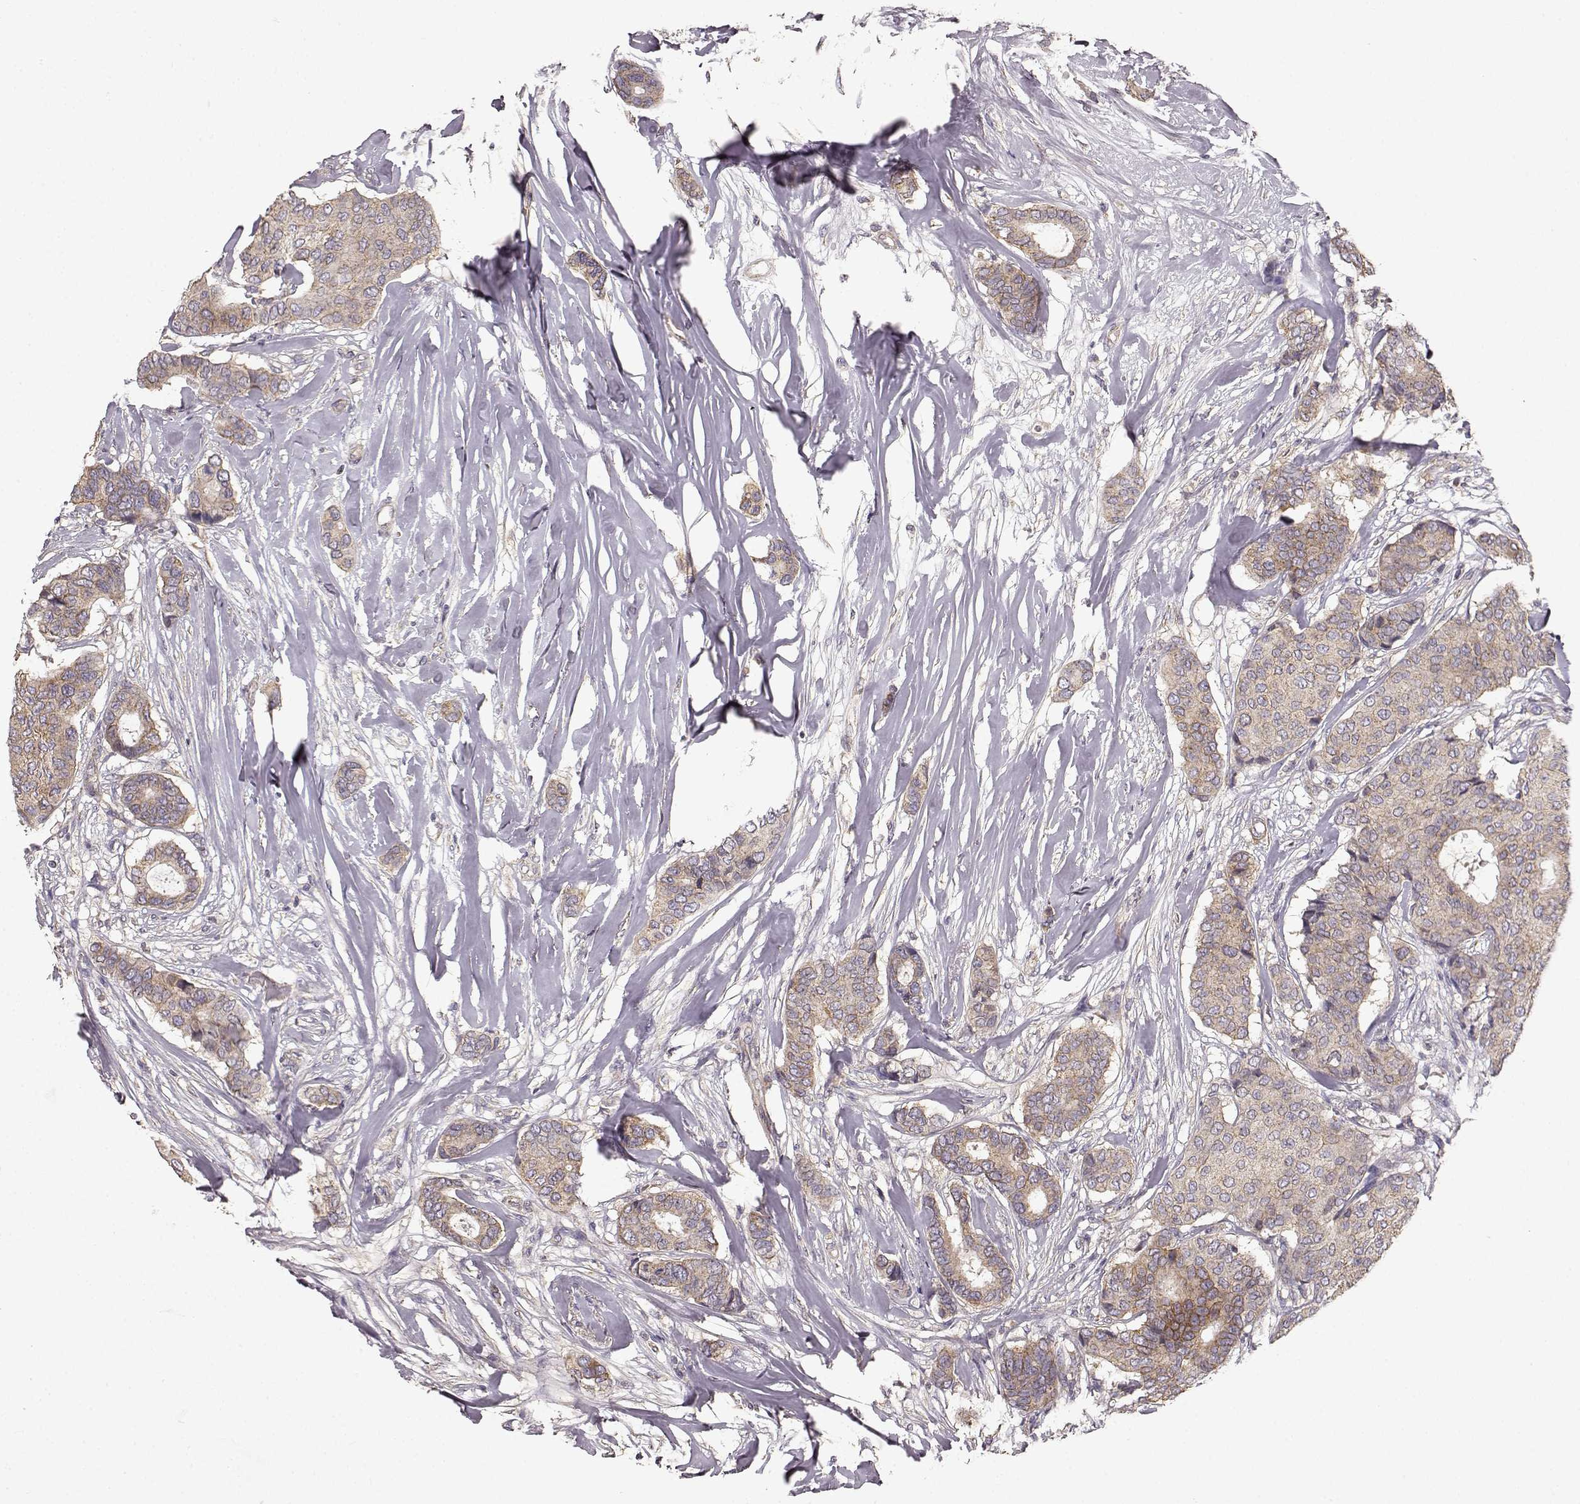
{"staining": {"intensity": "weak", "quantity": ">75%", "location": "cytoplasmic/membranous"}, "tissue": "breast cancer", "cell_type": "Tumor cells", "image_type": "cancer", "snomed": [{"axis": "morphology", "description": "Duct carcinoma"}, {"axis": "topography", "description": "Breast"}], "caption": "Breast invasive ductal carcinoma stained with immunohistochemistry (IHC) shows weak cytoplasmic/membranous staining in approximately >75% of tumor cells.", "gene": "ERBB3", "patient": {"sex": "female", "age": 75}}